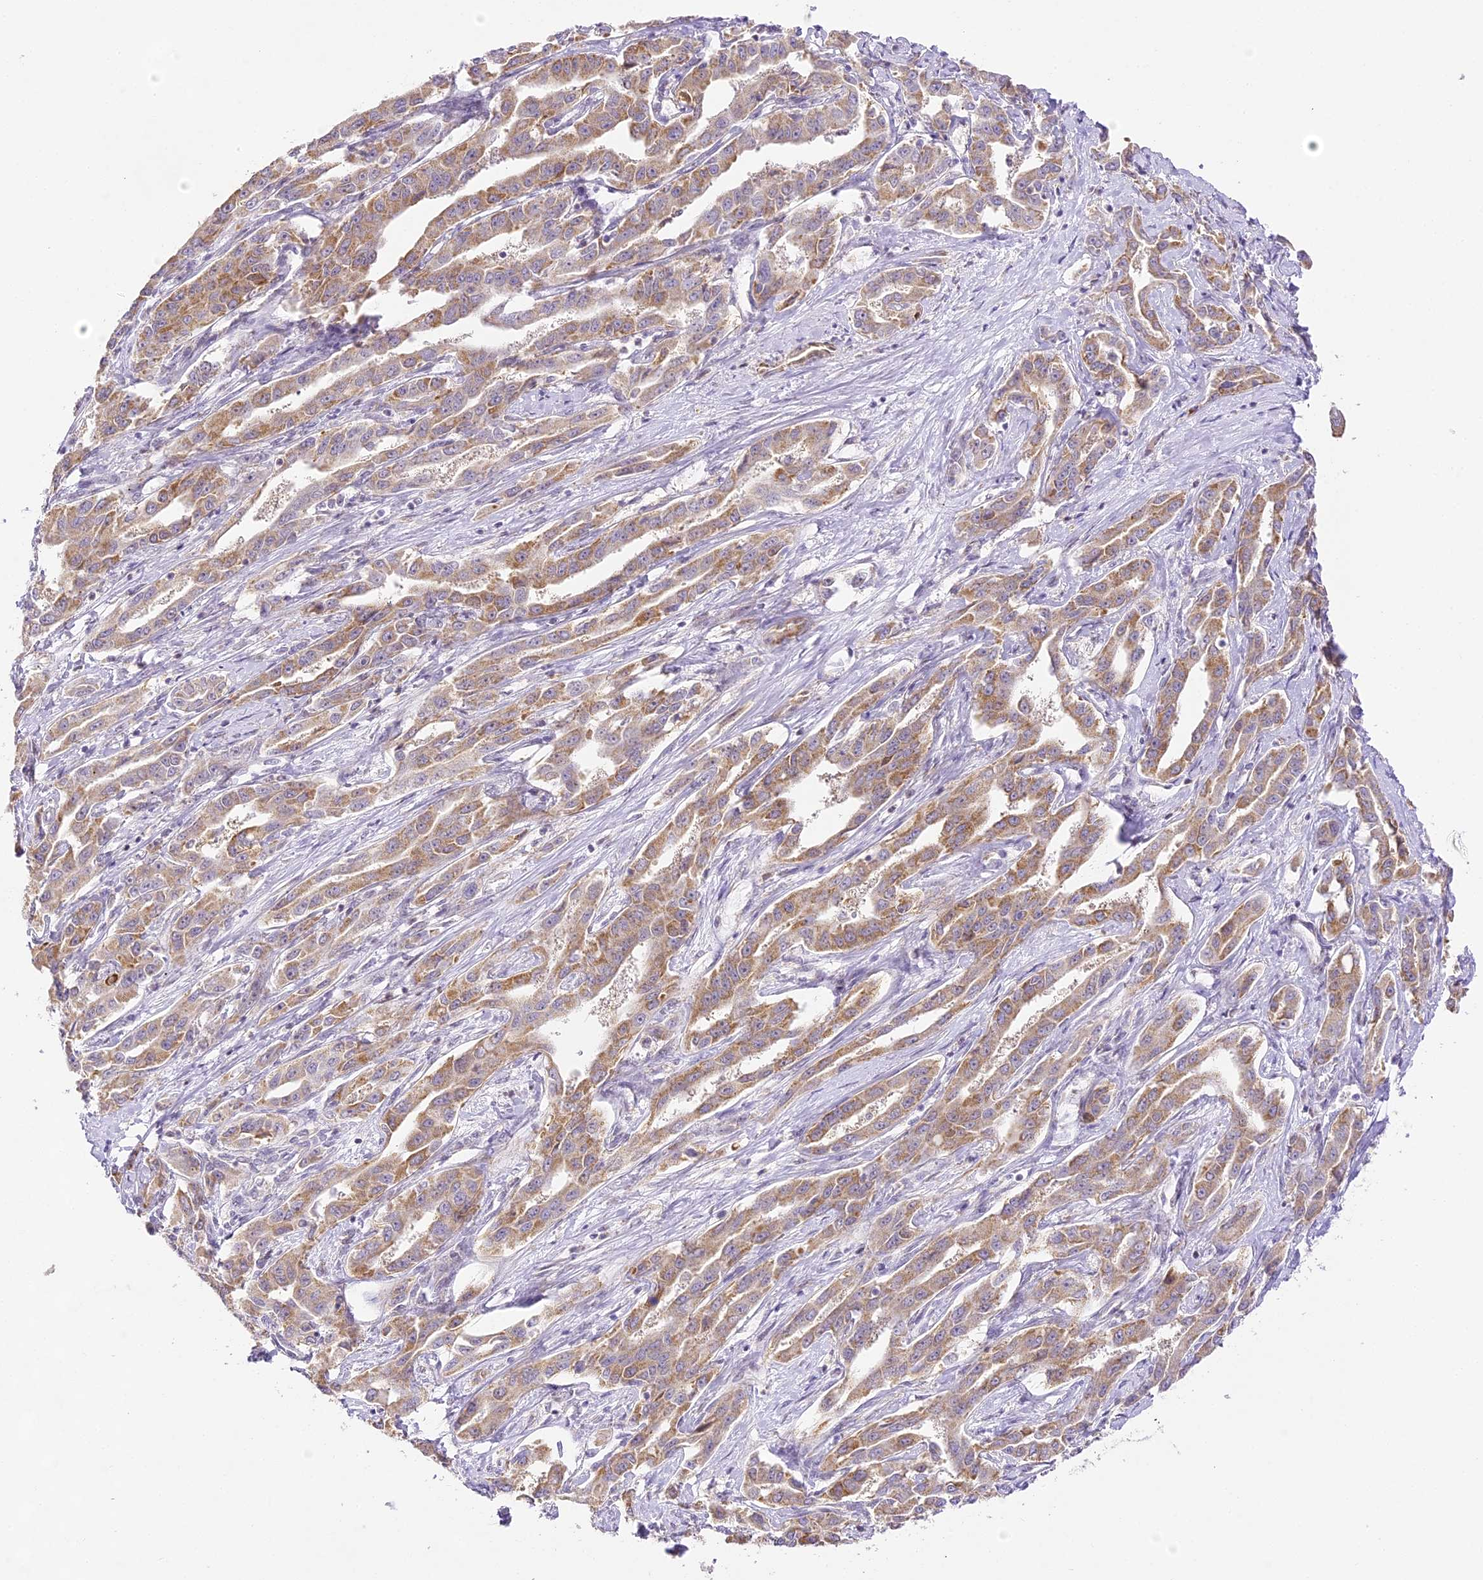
{"staining": {"intensity": "moderate", "quantity": ">75%", "location": "cytoplasmic/membranous"}, "tissue": "liver cancer", "cell_type": "Tumor cells", "image_type": "cancer", "snomed": [{"axis": "morphology", "description": "Cholangiocarcinoma"}, {"axis": "topography", "description": "Liver"}], "caption": "Liver cholangiocarcinoma stained for a protein (brown) reveals moderate cytoplasmic/membranous positive positivity in about >75% of tumor cells.", "gene": "CCDC30", "patient": {"sex": "male", "age": 59}}